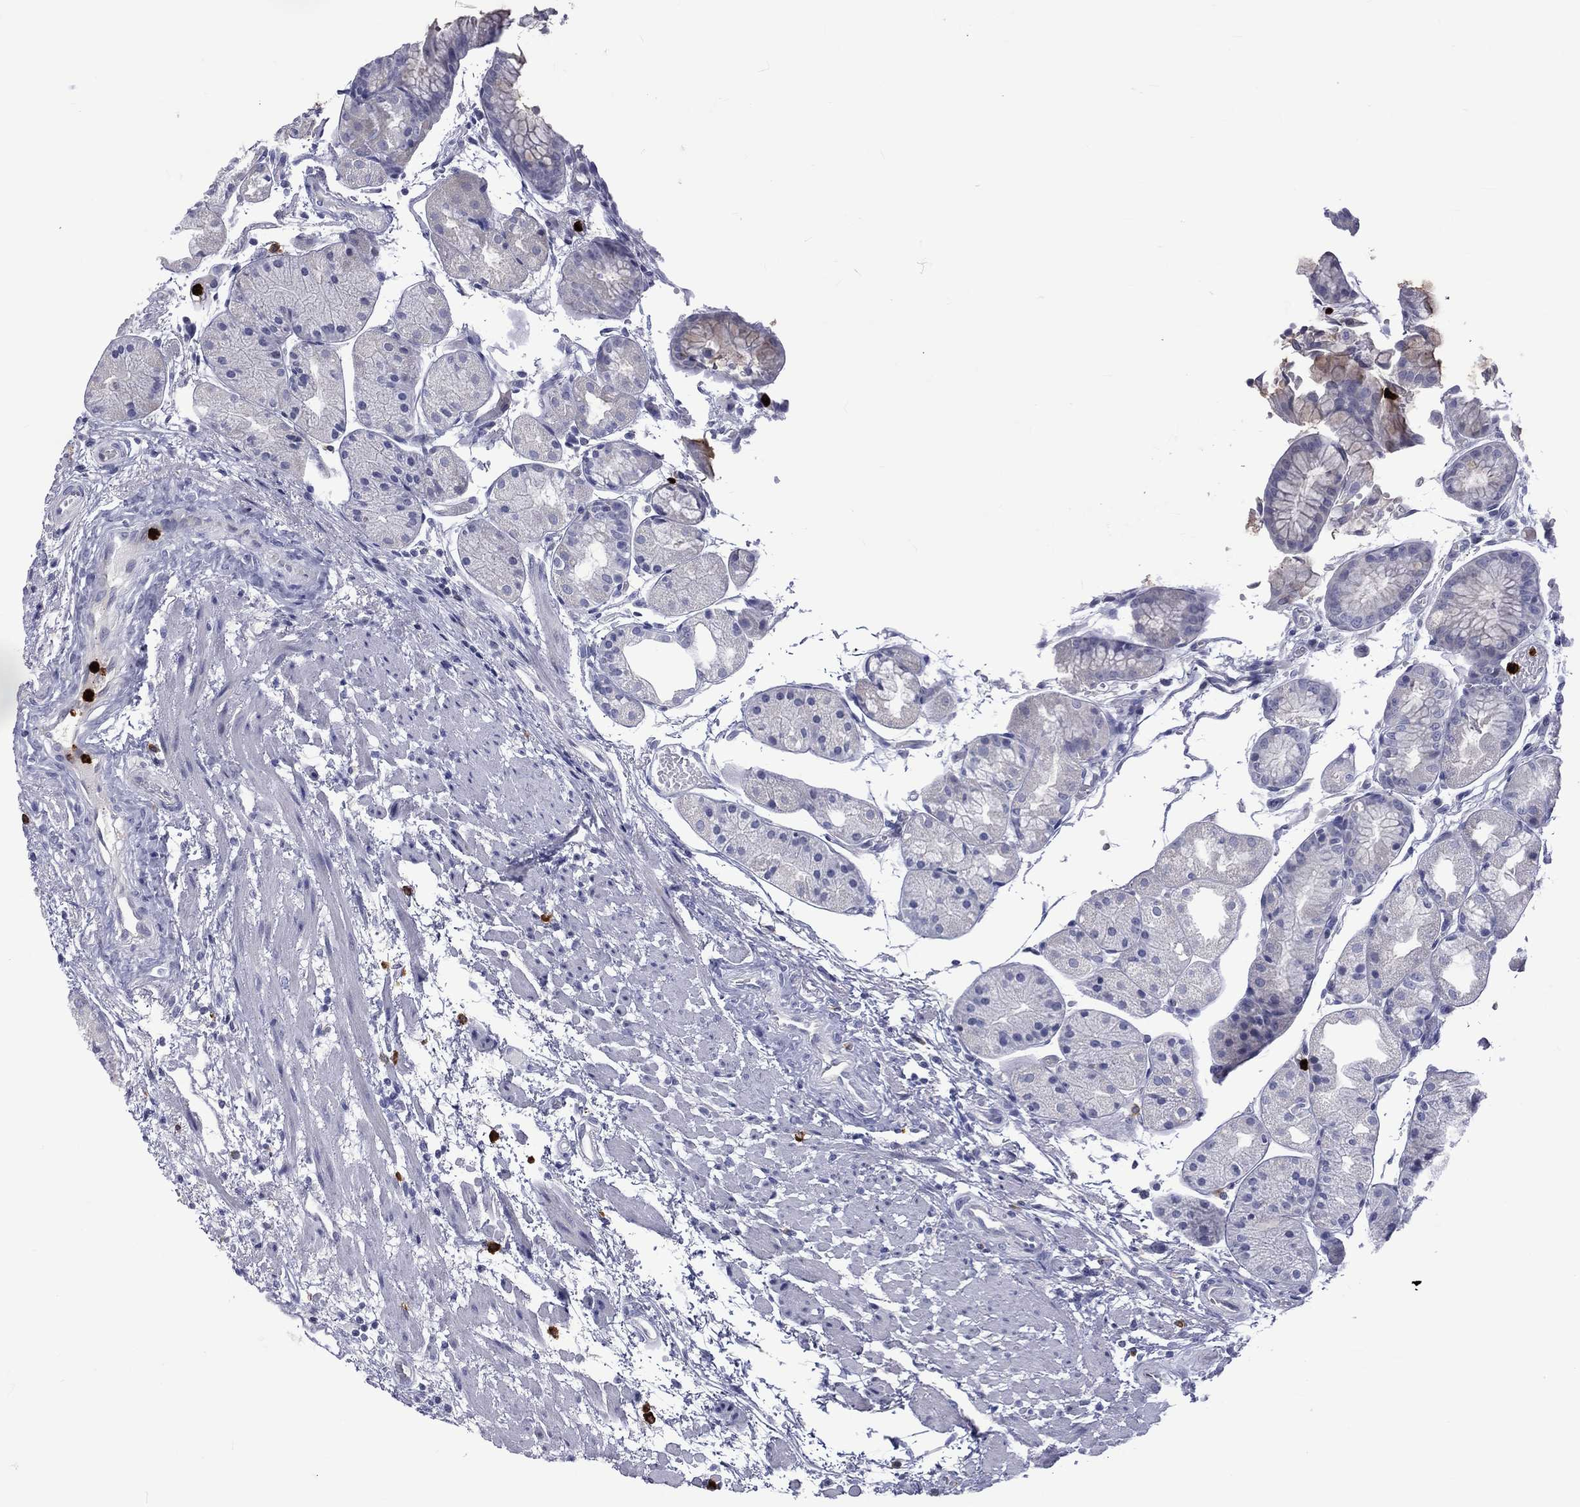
{"staining": {"intensity": "negative", "quantity": "none", "location": "none"}, "tissue": "stomach", "cell_type": "Glandular cells", "image_type": "normal", "snomed": [{"axis": "morphology", "description": "Normal tissue, NOS"}, {"axis": "topography", "description": "Stomach, upper"}], "caption": "IHC of normal human stomach displays no positivity in glandular cells.", "gene": "ELANE", "patient": {"sex": "male", "age": 72}}